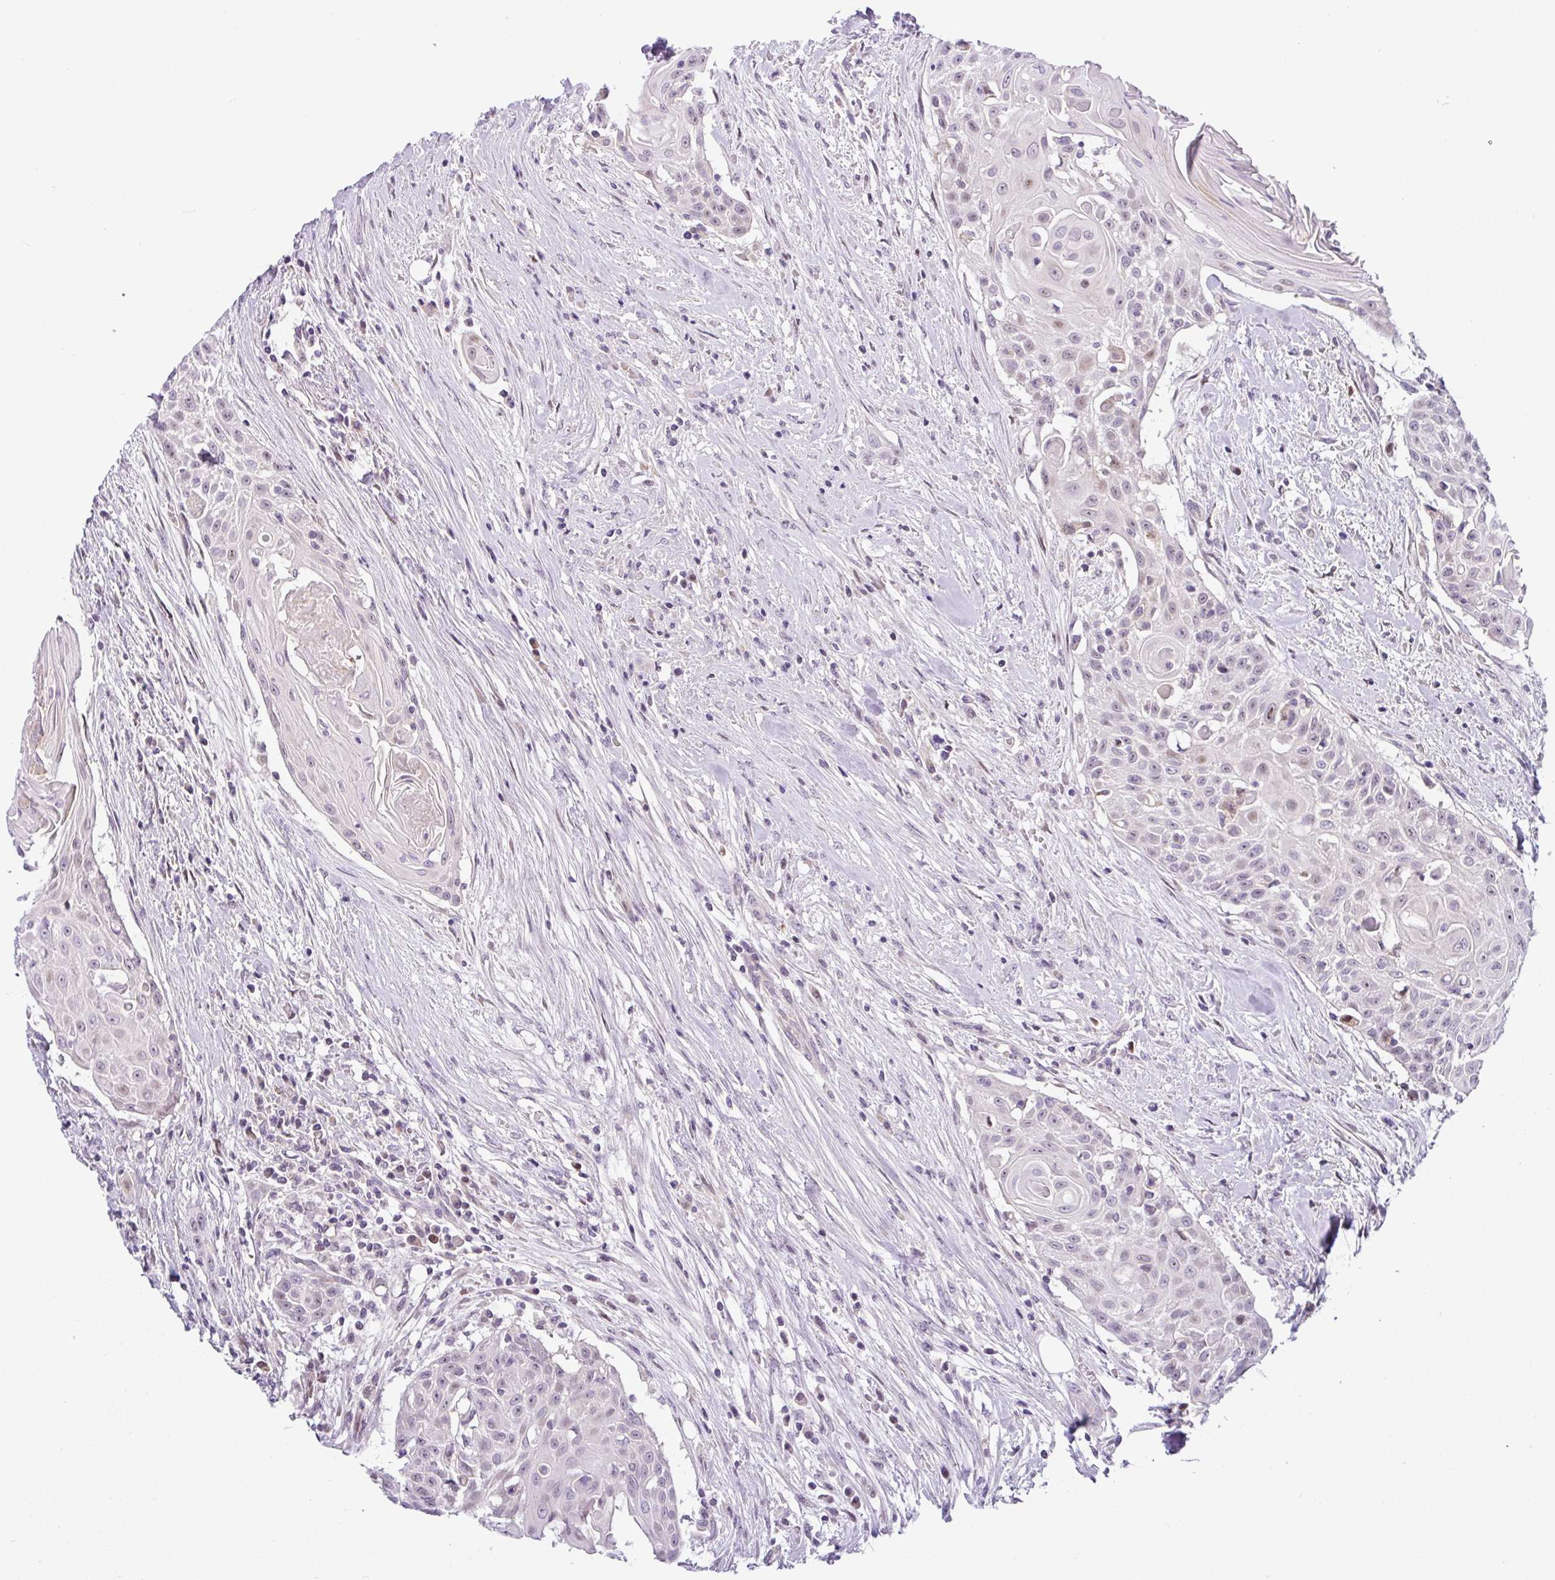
{"staining": {"intensity": "moderate", "quantity": "25%-75%", "location": "nuclear"}, "tissue": "head and neck cancer", "cell_type": "Tumor cells", "image_type": "cancer", "snomed": [{"axis": "morphology", "description": "Squamous cell carcinoma, NOS"}, {"axis": "topography", "description": "Lymph node"}, {"axis": "topography", "description": "Salivary gland"}, {"axis": "topography", "description": "Head-Neck"}], "caption": "High-power microscopy captured an immunohistochemistry (IHC) image of head and neck squamous cell carcinoma, revealing moderate nuclear positivity in about 25%-75% of tumor cells.", "gene": "NDUFB2", "patient": {"sex": "female", "age": 74}}